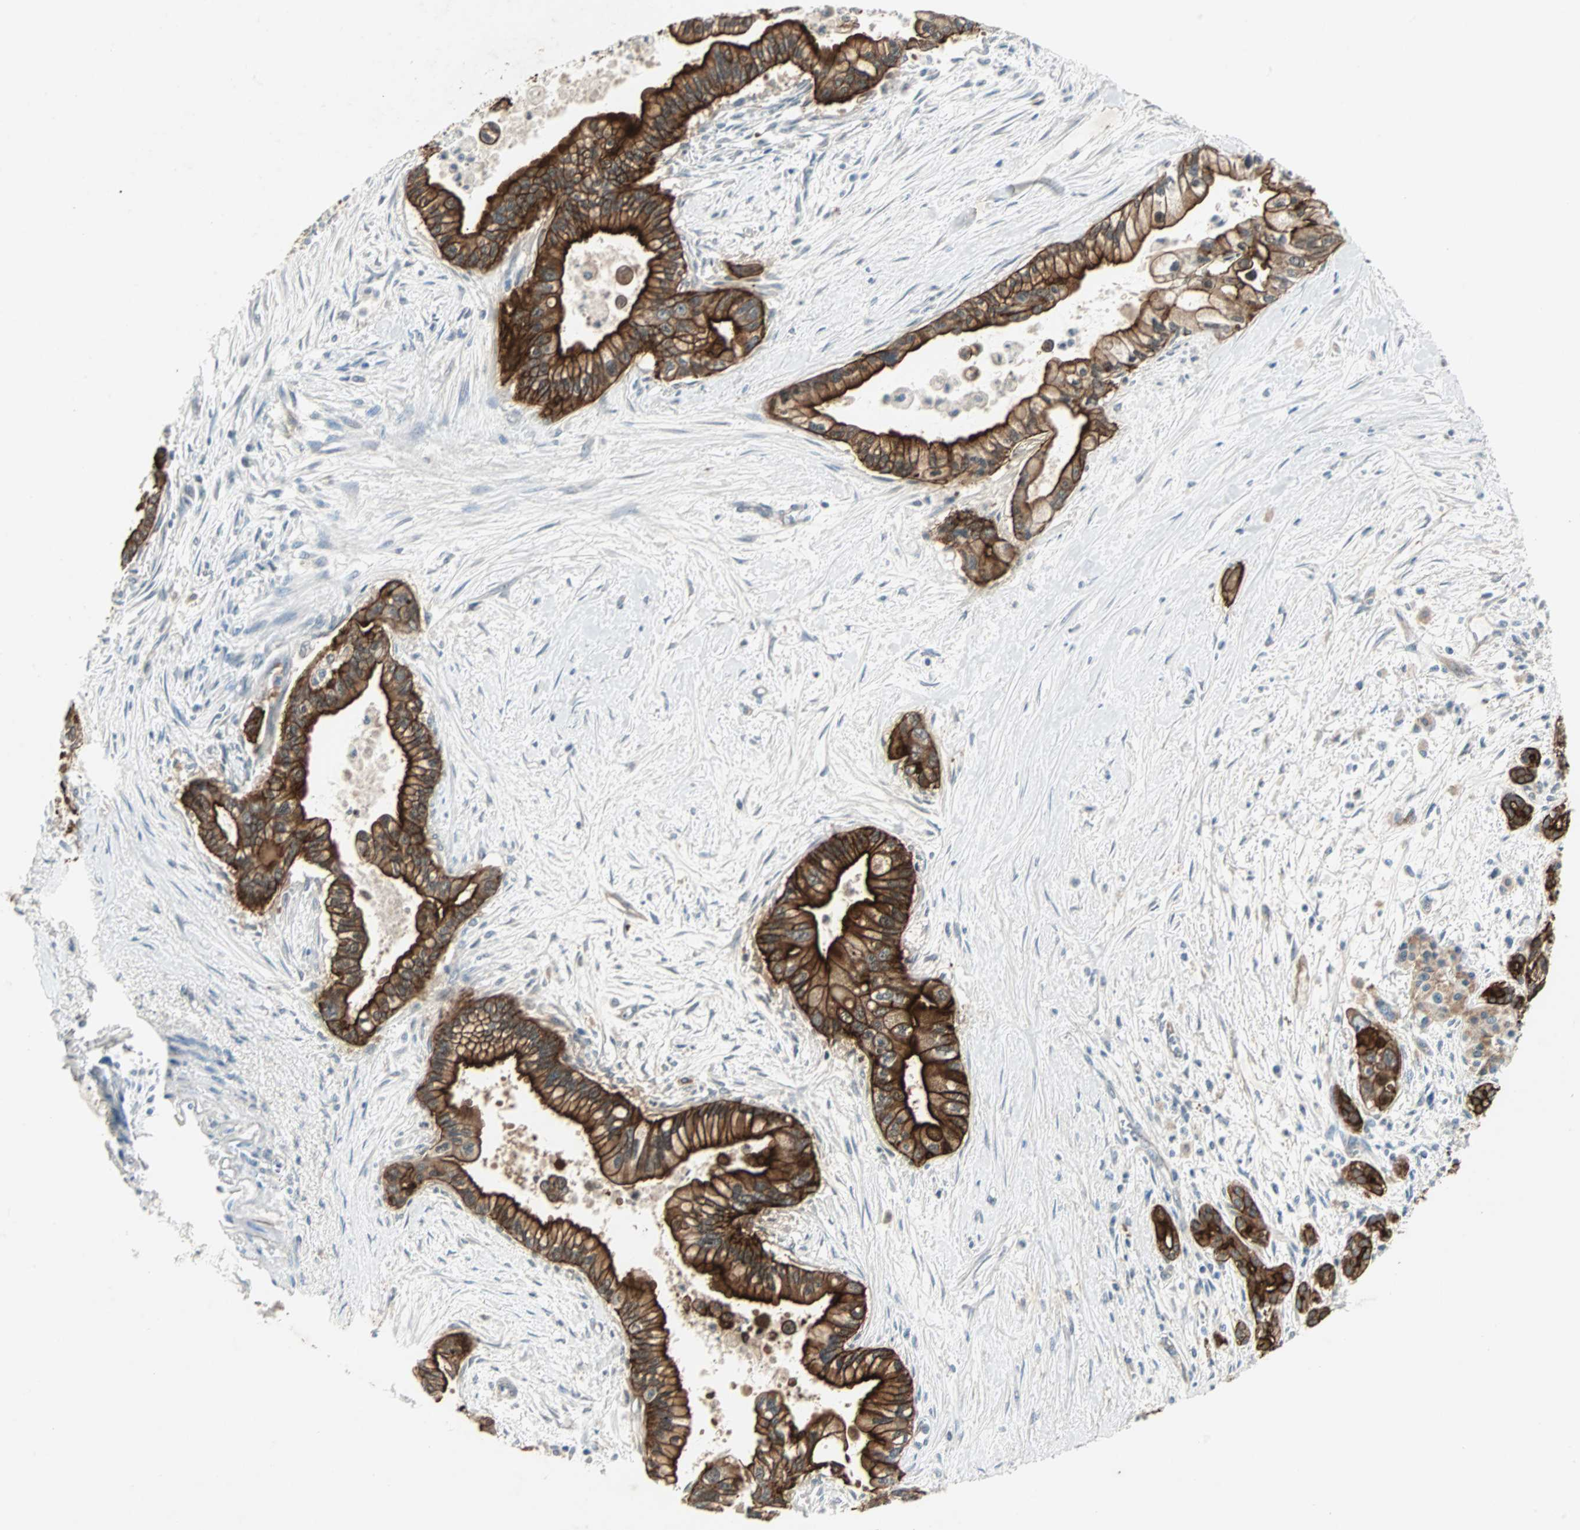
{"staining": {"intensity": "strong", "quantity": ">75%", "location": "cytoplasmic/membranous"}, "tissue": "pancreatic cancer", "cell_type": "Tumor cells", "image_type": "cancer", "snomed": [{"axis": "morphology", "description": "Adenocarcinoma, NOS"}, {"axis": "topography", "description": "Pancreas"}], "caption": "High-magnification brightfield microscopy of pancreatic cancer (adenocarcinoma) stained with DAB (3,3'-diaminobenzidine) (brown) and counterstained with hematoxylin (blue). tumor cells exhibit strong cytoplasmic/membranous staining is present in about>75% of cells. (DAB IHC, brown staining for protein, blue staining for nuclei).", "gene": "CMC2", "patient": {"sex": "male", "age": 70}}